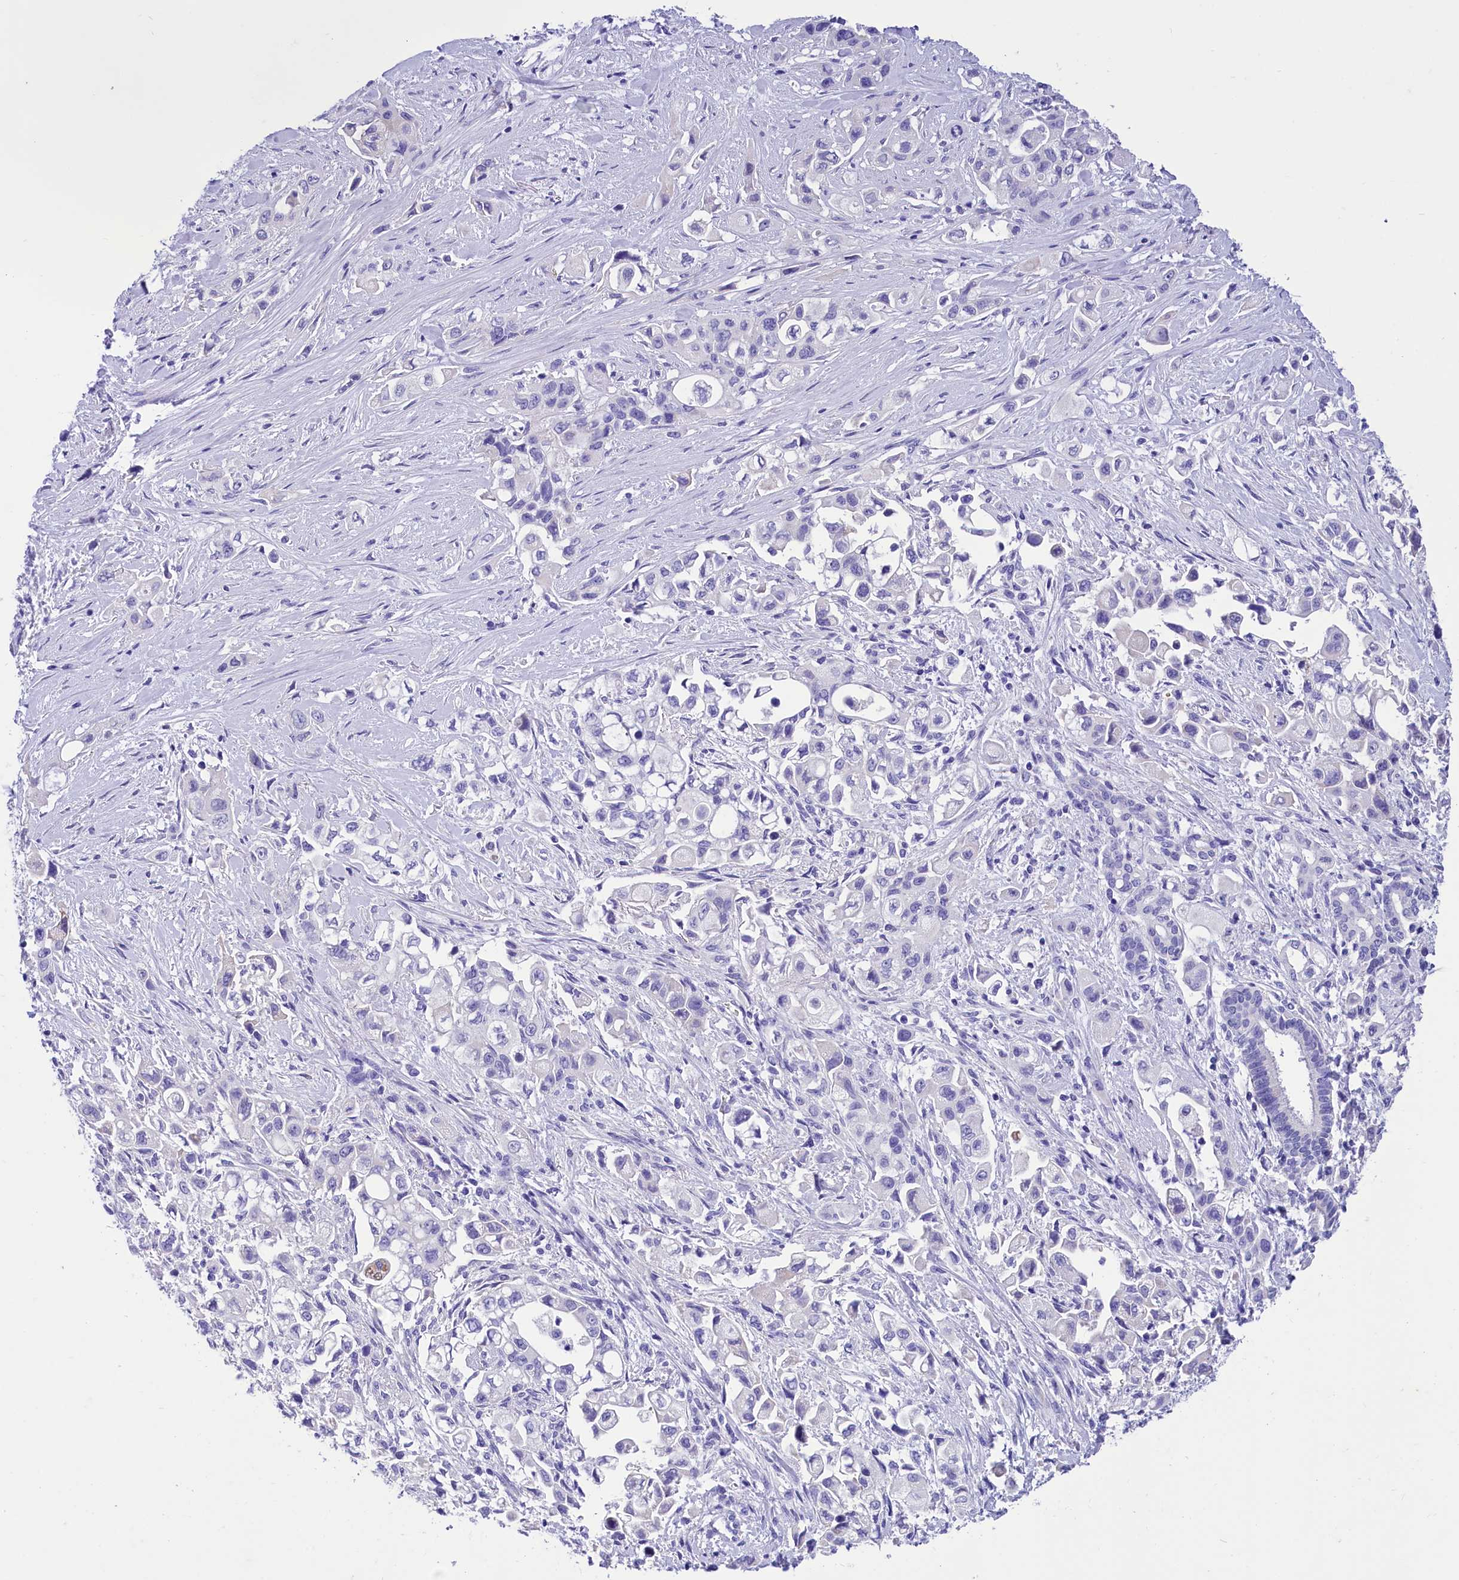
{"staining": {"intensity": "negative", "quantity": "none", "location": "none"}, "tissue": "pancreatic cancer", "cell_type": "Tumor cells", "image_type": "cancer", "snomed": [{"axis": "morphology", "description": "Adenocarcinoma, NOS"}, {"axis": "topography", "description": "Pancreas"}], "caption": "Immunohistochemistry of human pancreatic cancer (adenocarcinoma) demonstrates no staining in tumor cells.", "gene": "TTC36", "patient": {"sex": "female", "age": 66}}